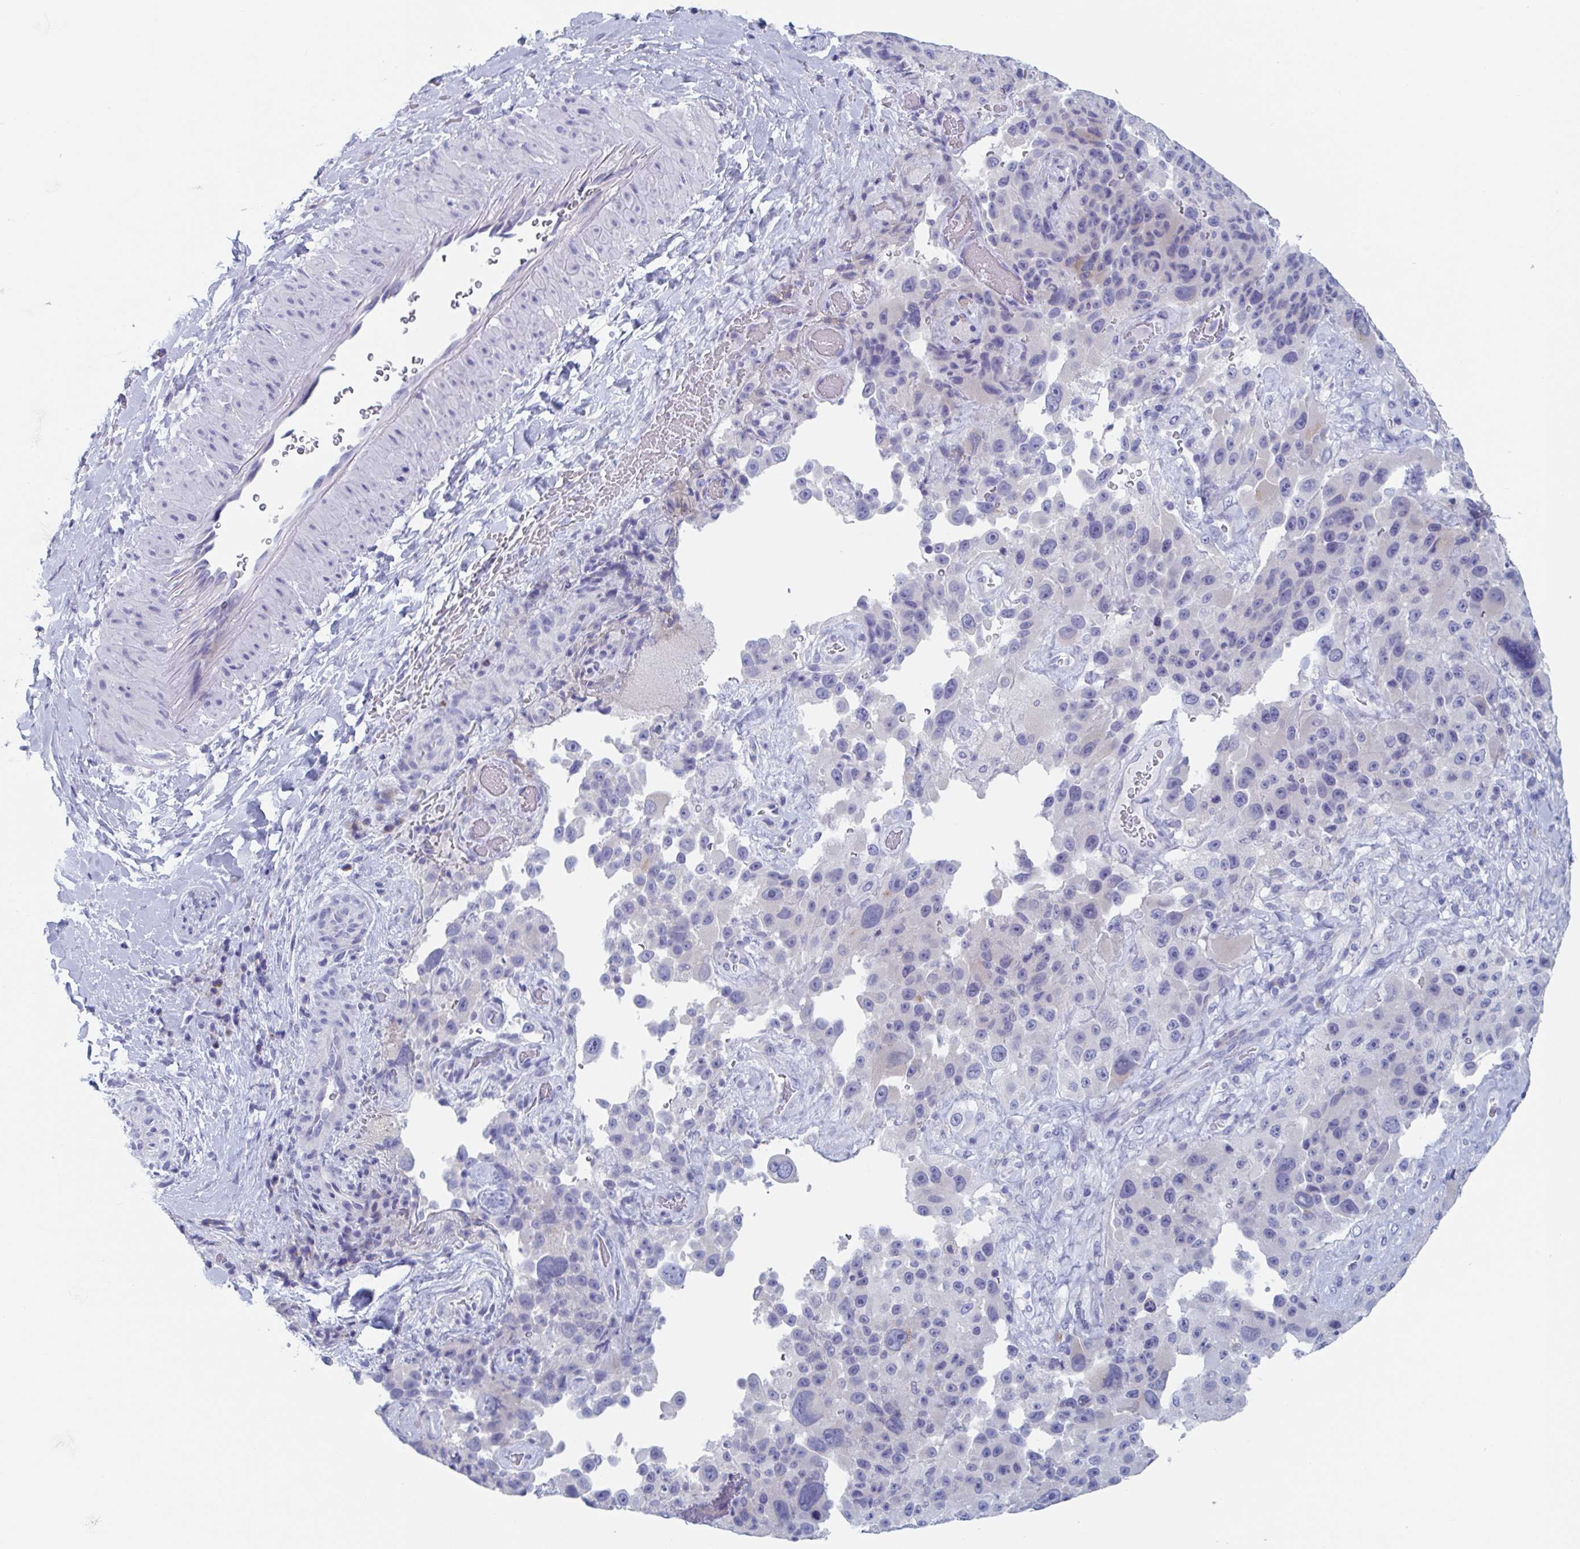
{"staining": {"intensity": "negative", "quantity": "none", "location": "none"}, "tissue": "melanoma", "cell_type": "Tumor cells", "image_type": "cancer", "snomed": [{"axis": "morphology", "description": "Malignant melanoma, Metastatic site"}, {"axis": "topography", "description": "Lymph node"}], "caption": "Immunohistochemistry of malignant melanoma (metastatic site) reveals no positivity in tumor cells.", "gene": "NT5C3B", "patient": {"sex": "male", "age": 62}}